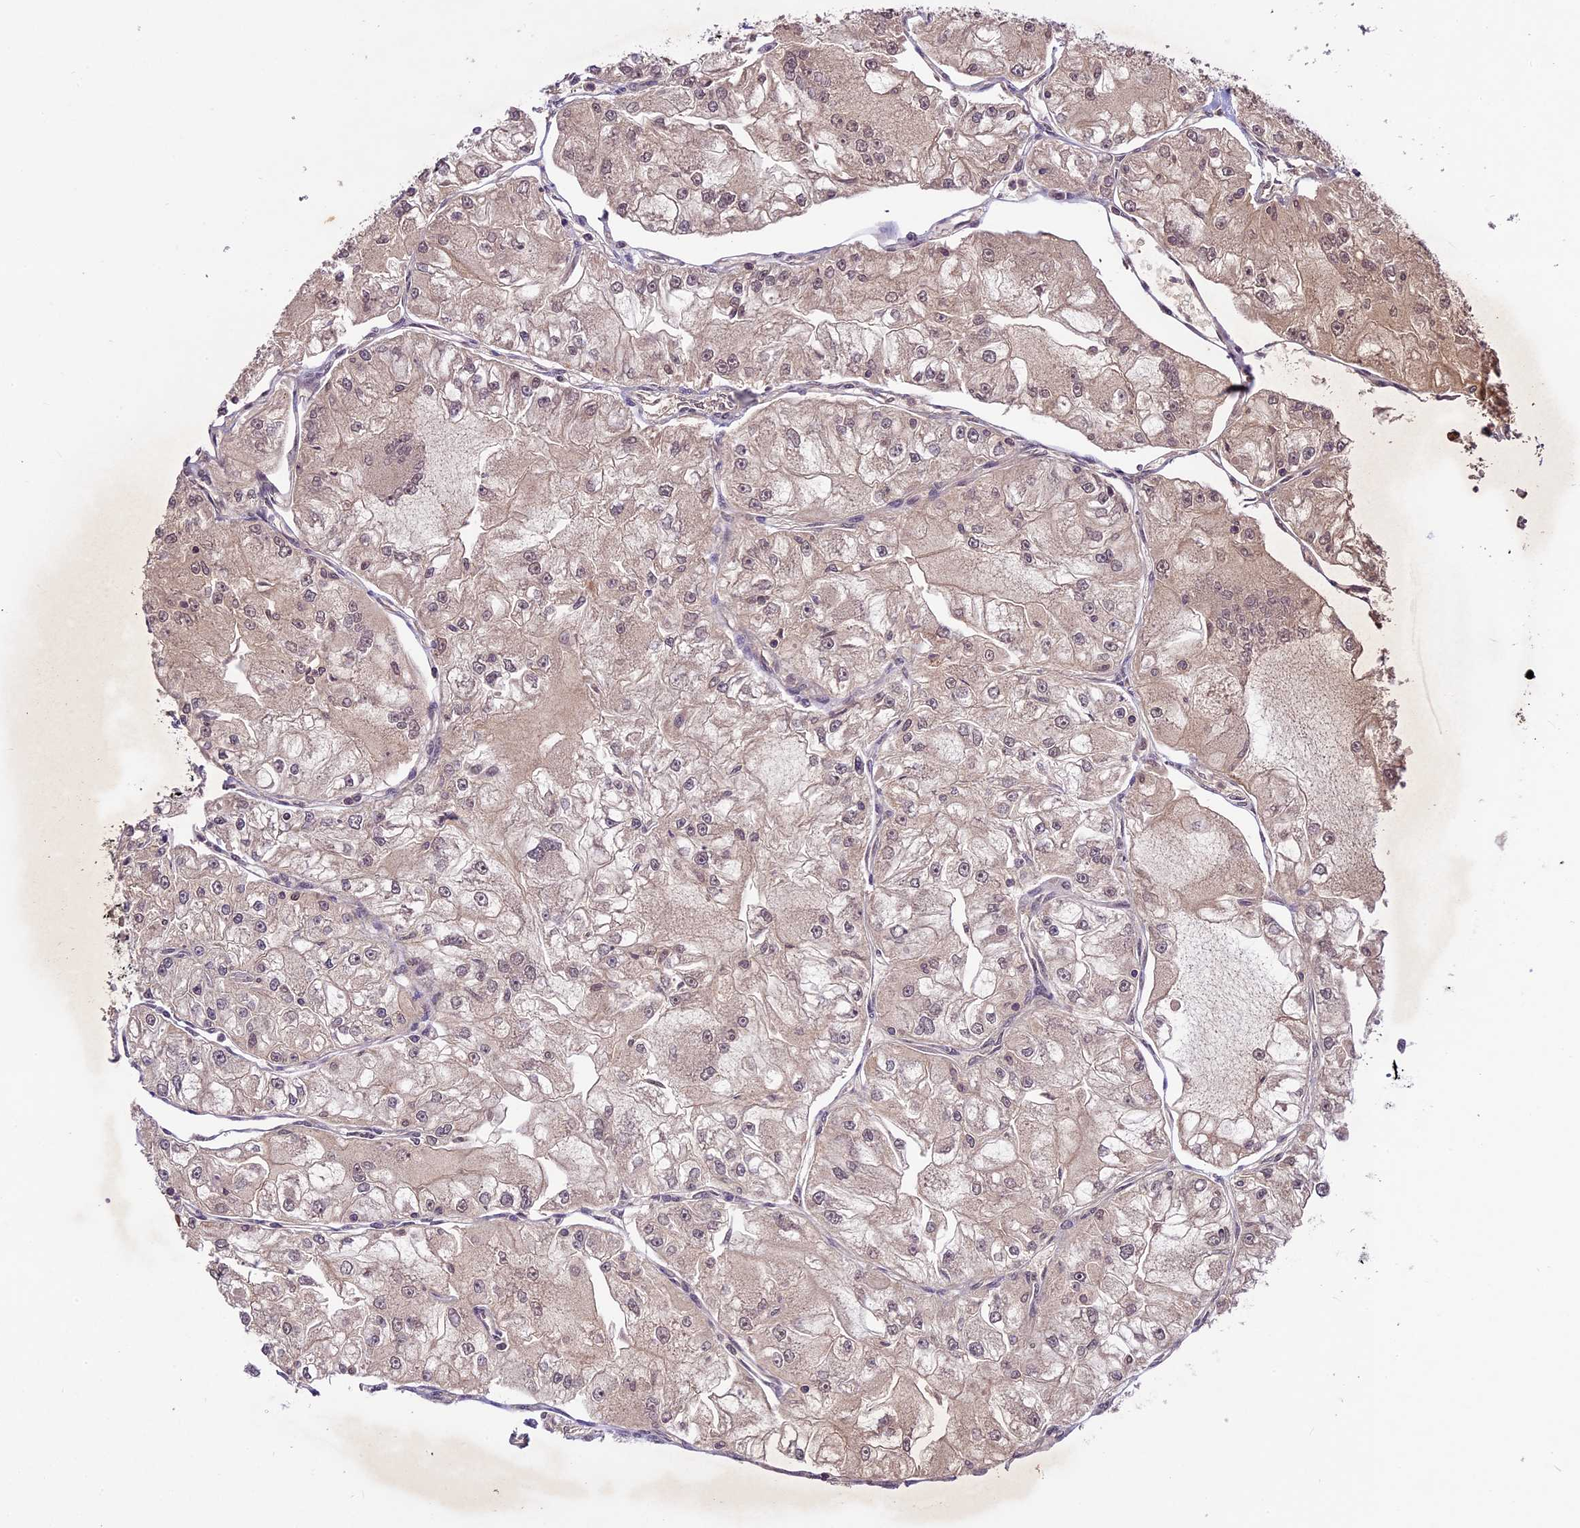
{"staining": {"intensity": "weak", "quantity": "25%-75%", "location": "cytoplasmic/membranous,nuclear"}, "tissue": "renal cancer", "cell_type": "Tumor cells", "image_type": "cancer", "snomed": [{"axis": "morphology", "description": "Adenocarcinoma, NOS"}, {"axis": "topography", "description": "Kidney"}], "caption": "Tumor cells demonstrate low levels of weak cytoplasmic/membranous and nuclear staining in about 25%-75% of cells in renal adenocarcinoma.", "gene": "ATP10A", "patient": {"sex": "female", "age": 72}}